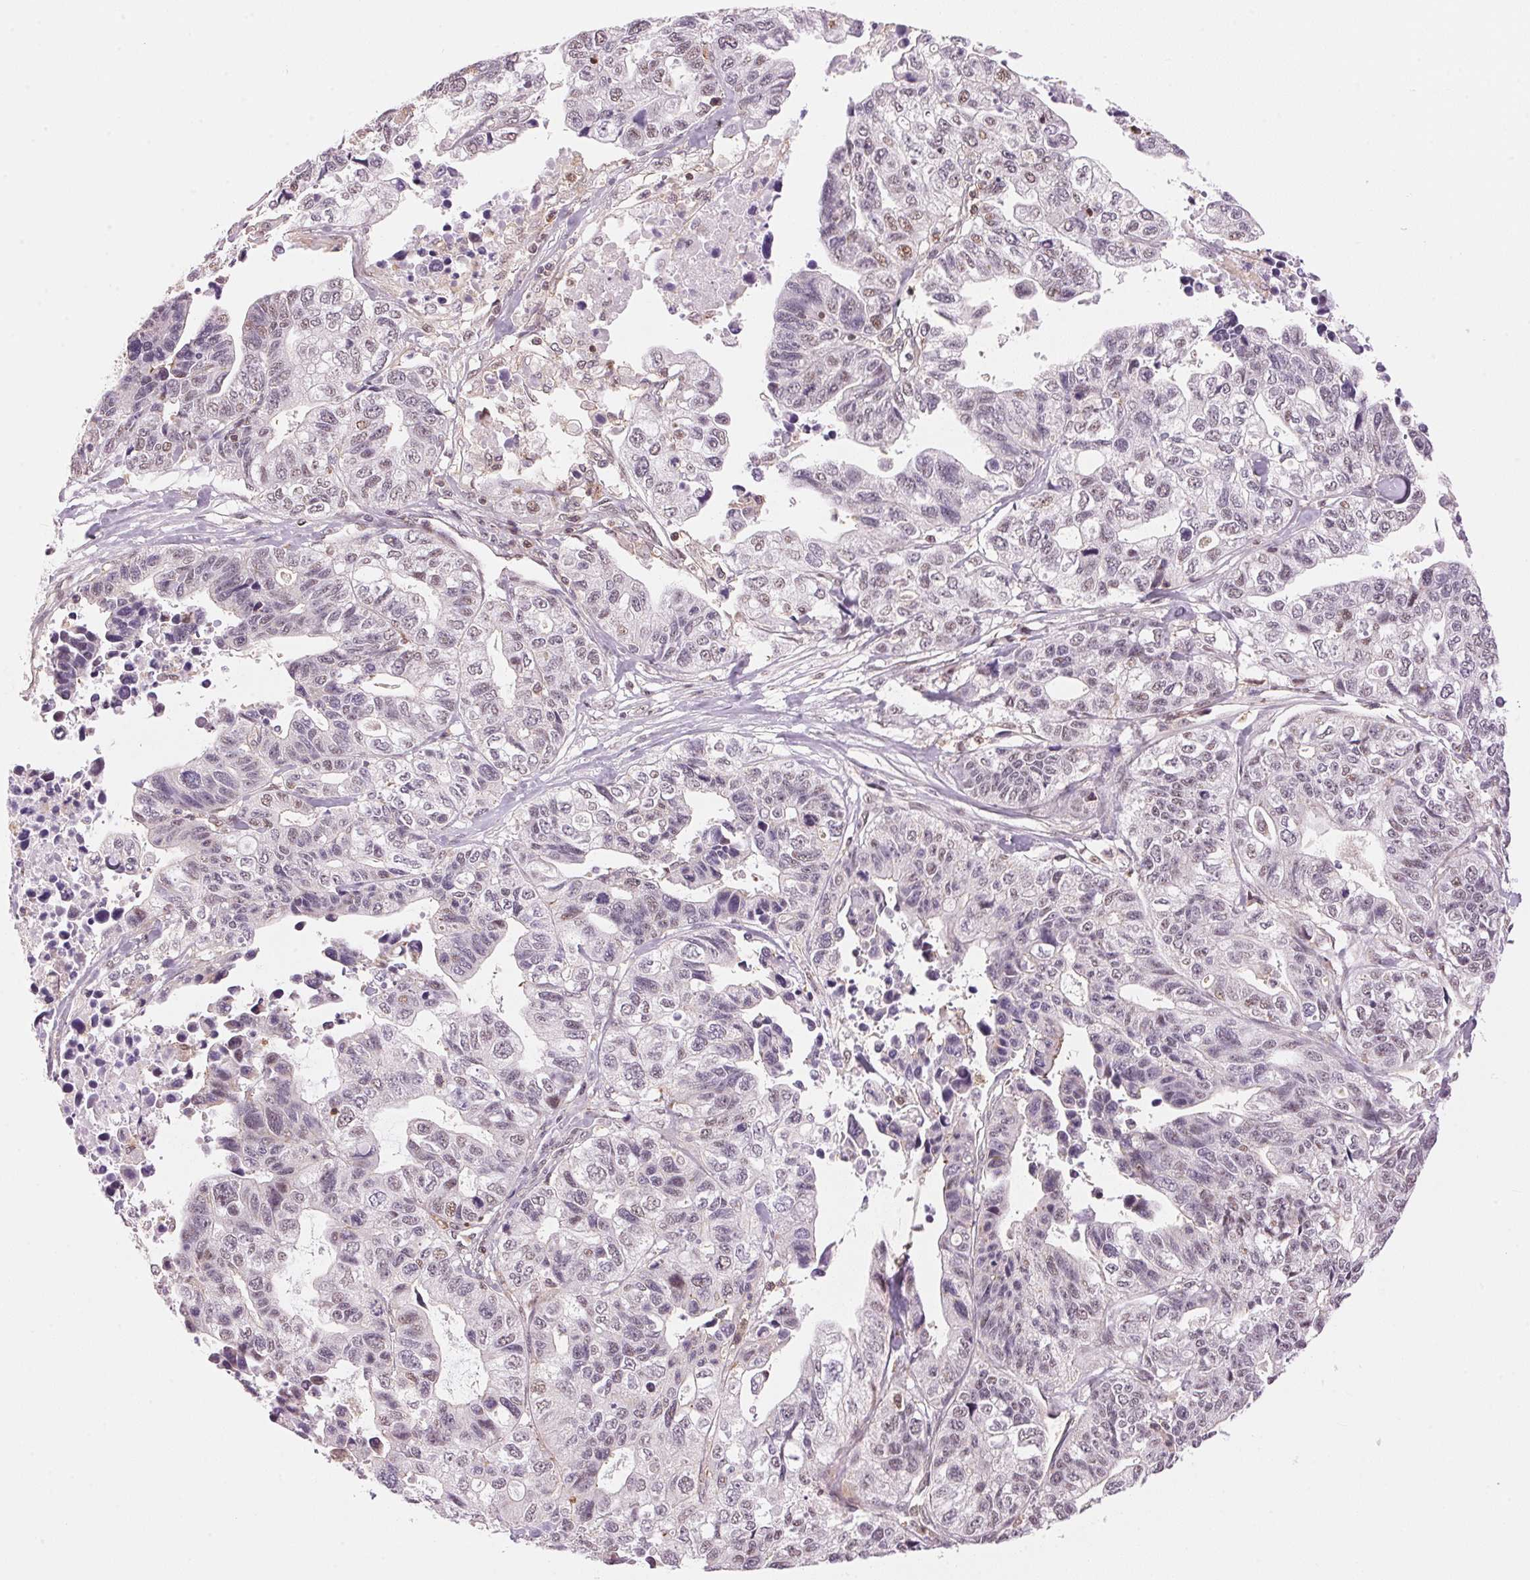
{"staining": {"intensity": "weak", "quantity": "<25%", "location": "nuclear"}, "tissue": "stomach cancer", "cell_type": "Tumor cells", "image_type": "cancer", "snomed": [{"axis": "morphology", "description": "Adenocarcinoma, NOS"}, {"axis": "topography", "description": "Stomach, upper"}], "caption": "IHC image of stomach cancer (adenocarcinoma) stained for a protein (brown), which demonstrates no positivity in tumor cells.", "gene": "HNRNPDL", "patient": {"sex": "female", "age": 67}}